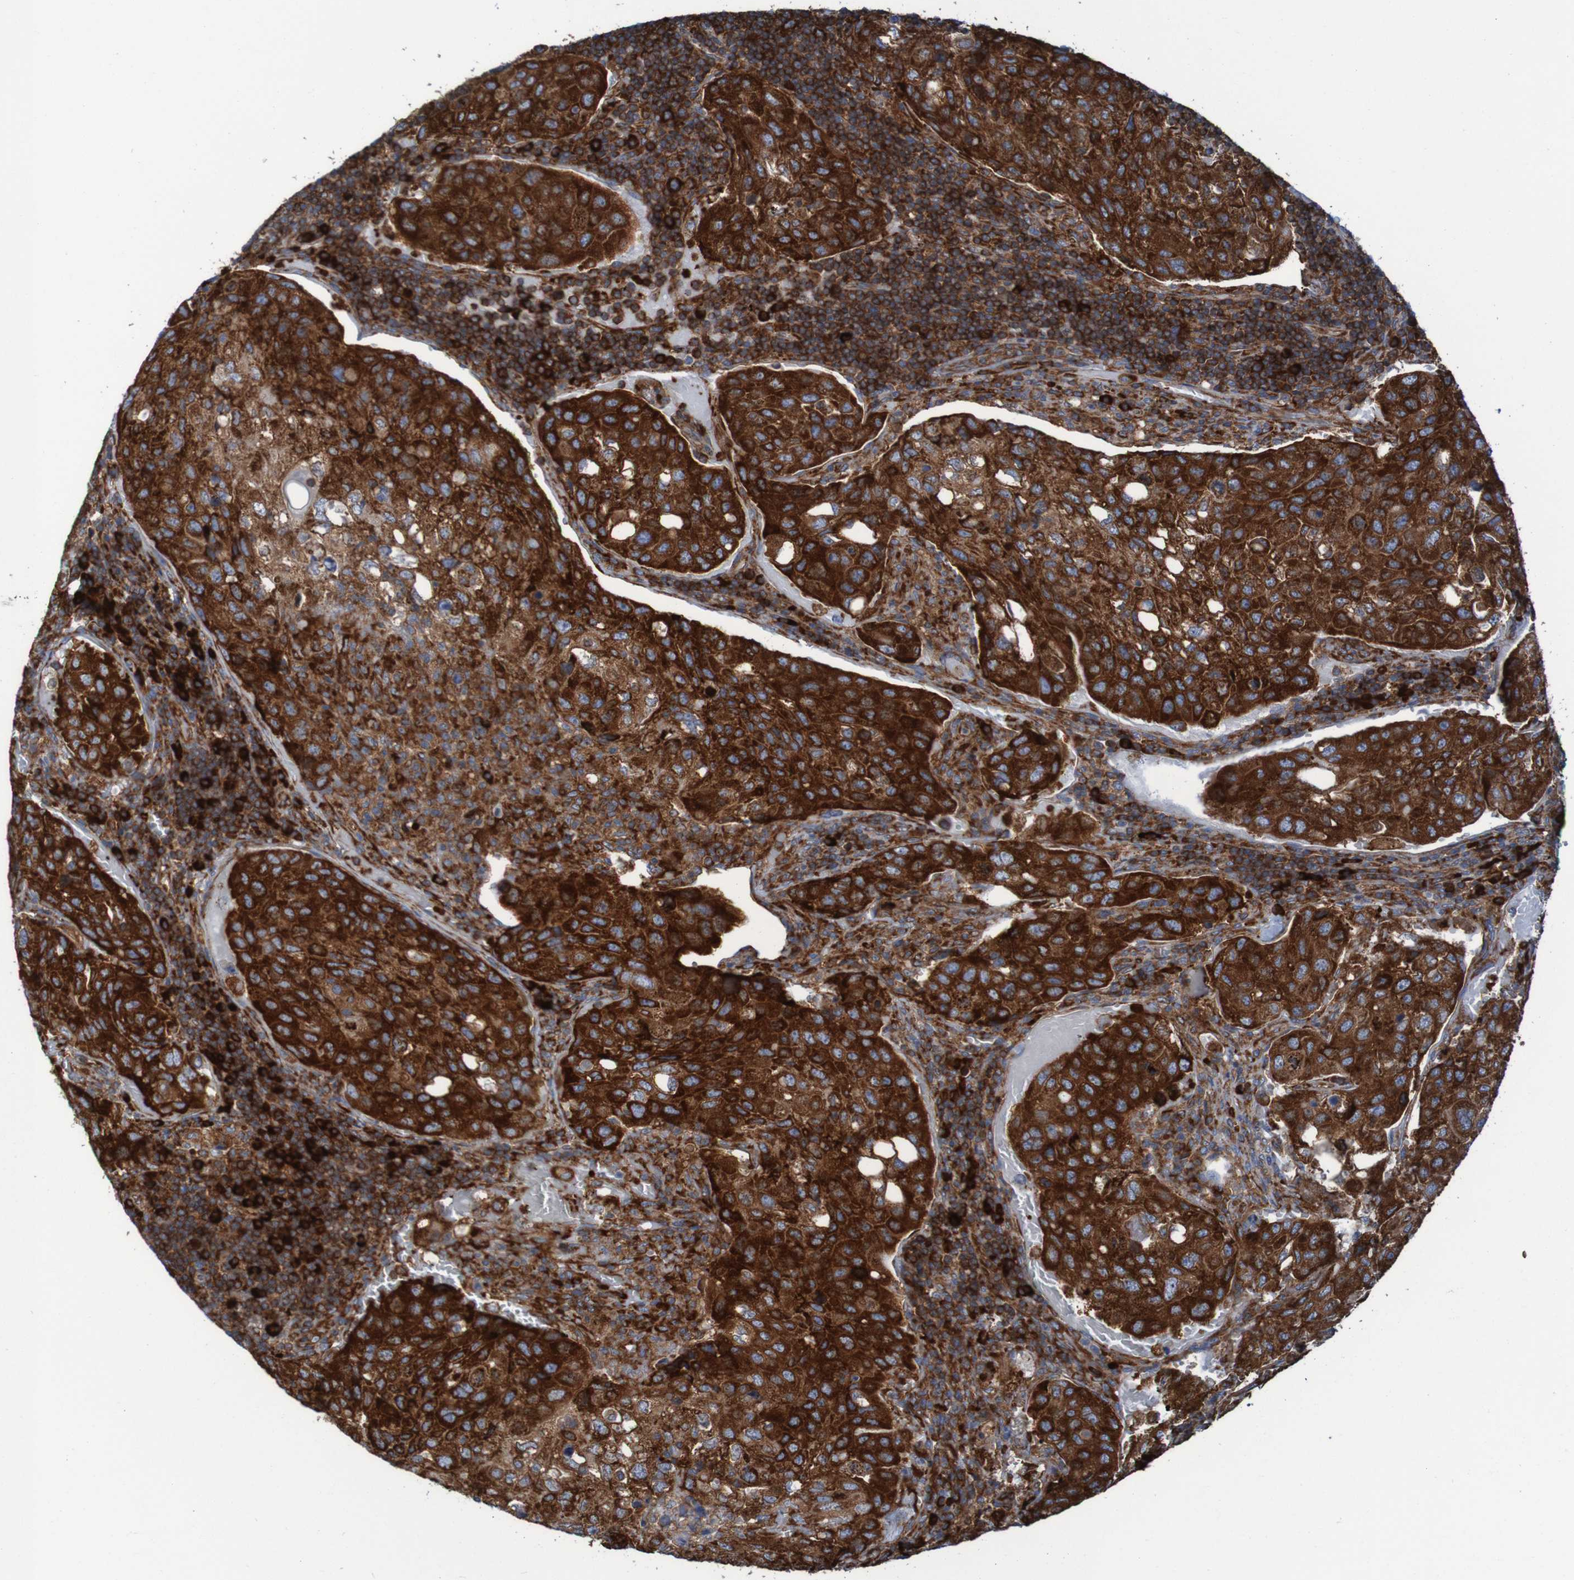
{"staining": {"intensity": "strong", "quantity": ">75%", "location": "cytoplasmic/membranous"}, "tissue": "urothelial cancer", "cell_type": "Tumor cells", "image_type": "cancer", "snomed": [{"axis": "morphology", "description": "Urothelial carcinoma, High grade"}, {"axis": "topography", "description": "Lymph node"}, {"axis": "topography", "description": "Urinary bladder"}], "caption": "Urothelial cancer stained with a brown dye shows strong cytoplasmic/membranous positive positivity in approximately >75% of tumor cells.", "gene": "RPL10", "patient": {"sex": "male", "age": 51}}